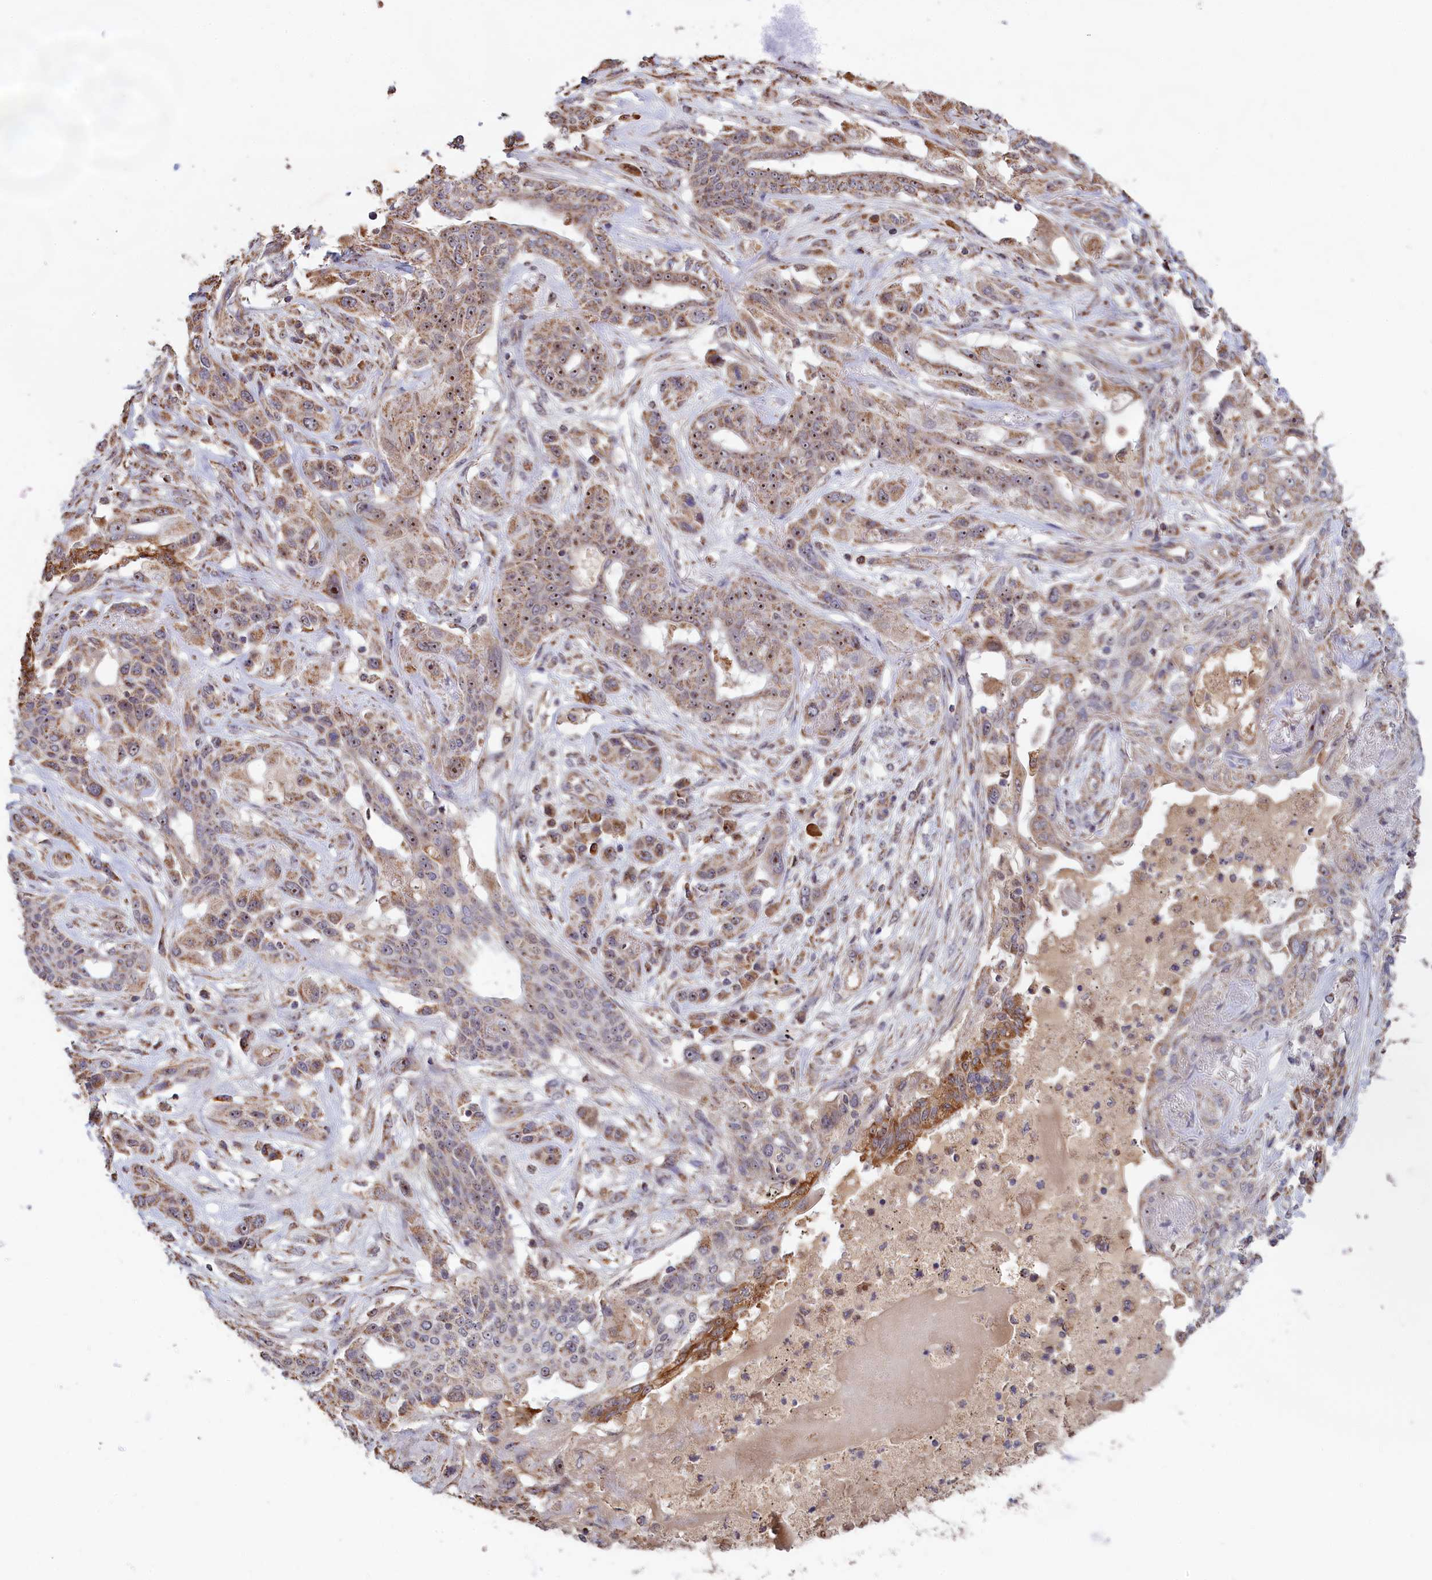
{"staining": {"intensity": "moderate", "quantity": "25%-75%", "location": "cytoplasmic/membranous,nuclear"}, "tissue": "lung cancer", "cell_type": "Tumor cells", "image_type": "cancer", "snomed": [{"axis": "morphology", "description": "Squamous cell carcinoma, NOS"}, {"axis": "topography", "description": "Lung"}], "caption": "The immunohistochemical stain shows moderate cytoplasmic/membranous and nuclear staining in tumor cells of lung squamous cell carcinoma tissue. (brown staining indicates protein expression, while blue staining denotes nuclei).", "gene": "ZNF816", "patient": {"sex": "female", "age": 70}}